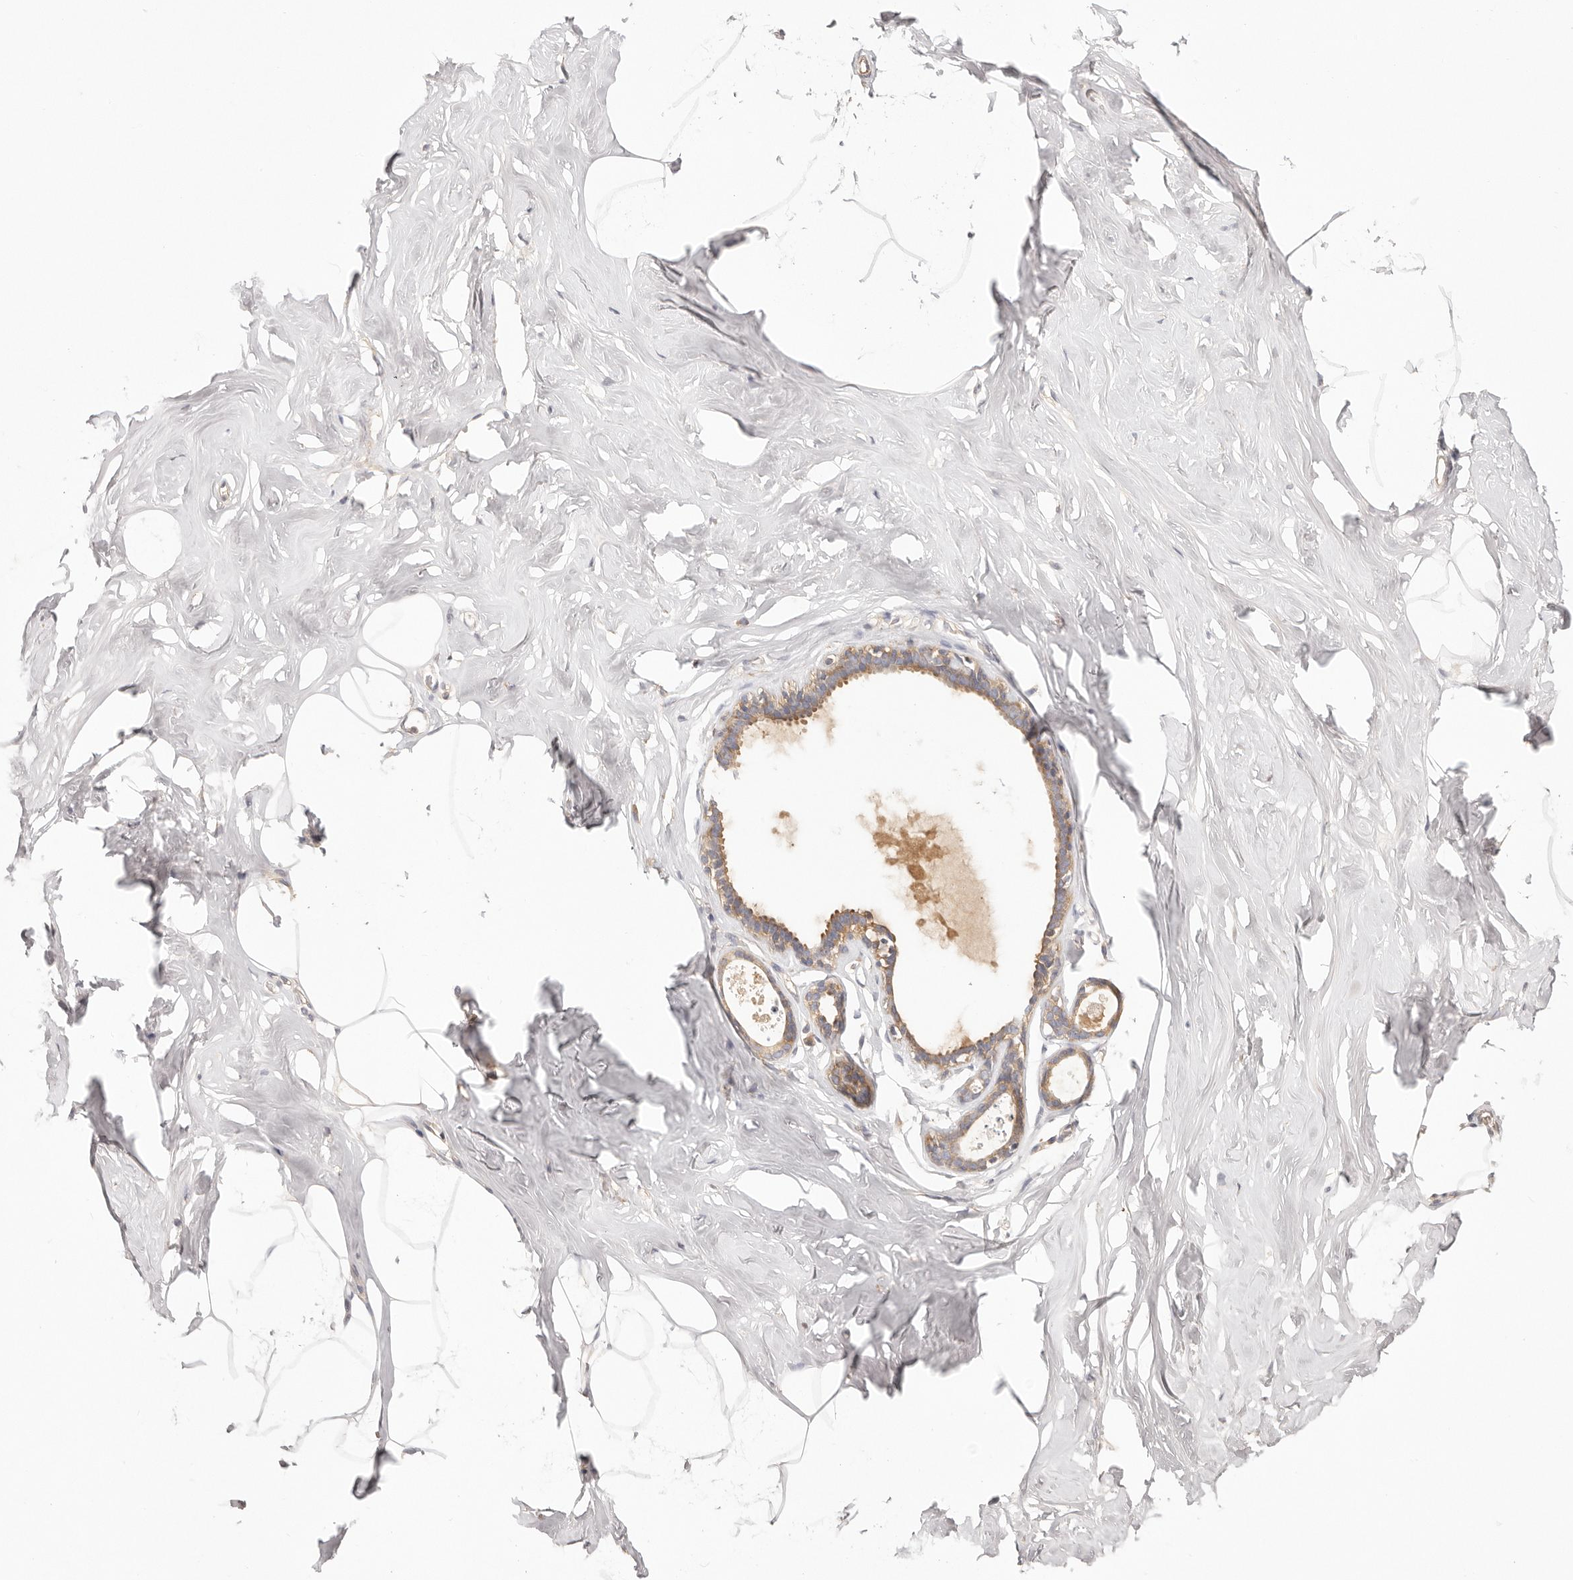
{"staining": {"intensity": "negative", "quantity": "none", "location": "none"}, "tissue": "adipose tissue", "cell_type": "Adipocytes", "image_type": "normal", "snomed": [{"axis": "morphology", "description": "Normal tissue, NOS"}, {"axis": "morphology", "description": "Fibrosis, NOS"}, {"axis": "topography", "description": "Breast"}, {"axis": "topography", "description": "Adipose tissue"}], "caption": "This is an immunohistochemistry micrograph of normal human adipose tissue. There is no expression in adipocytes.", "gene": "KCMF1", "patient": {"sex": "female", "age": 39}}